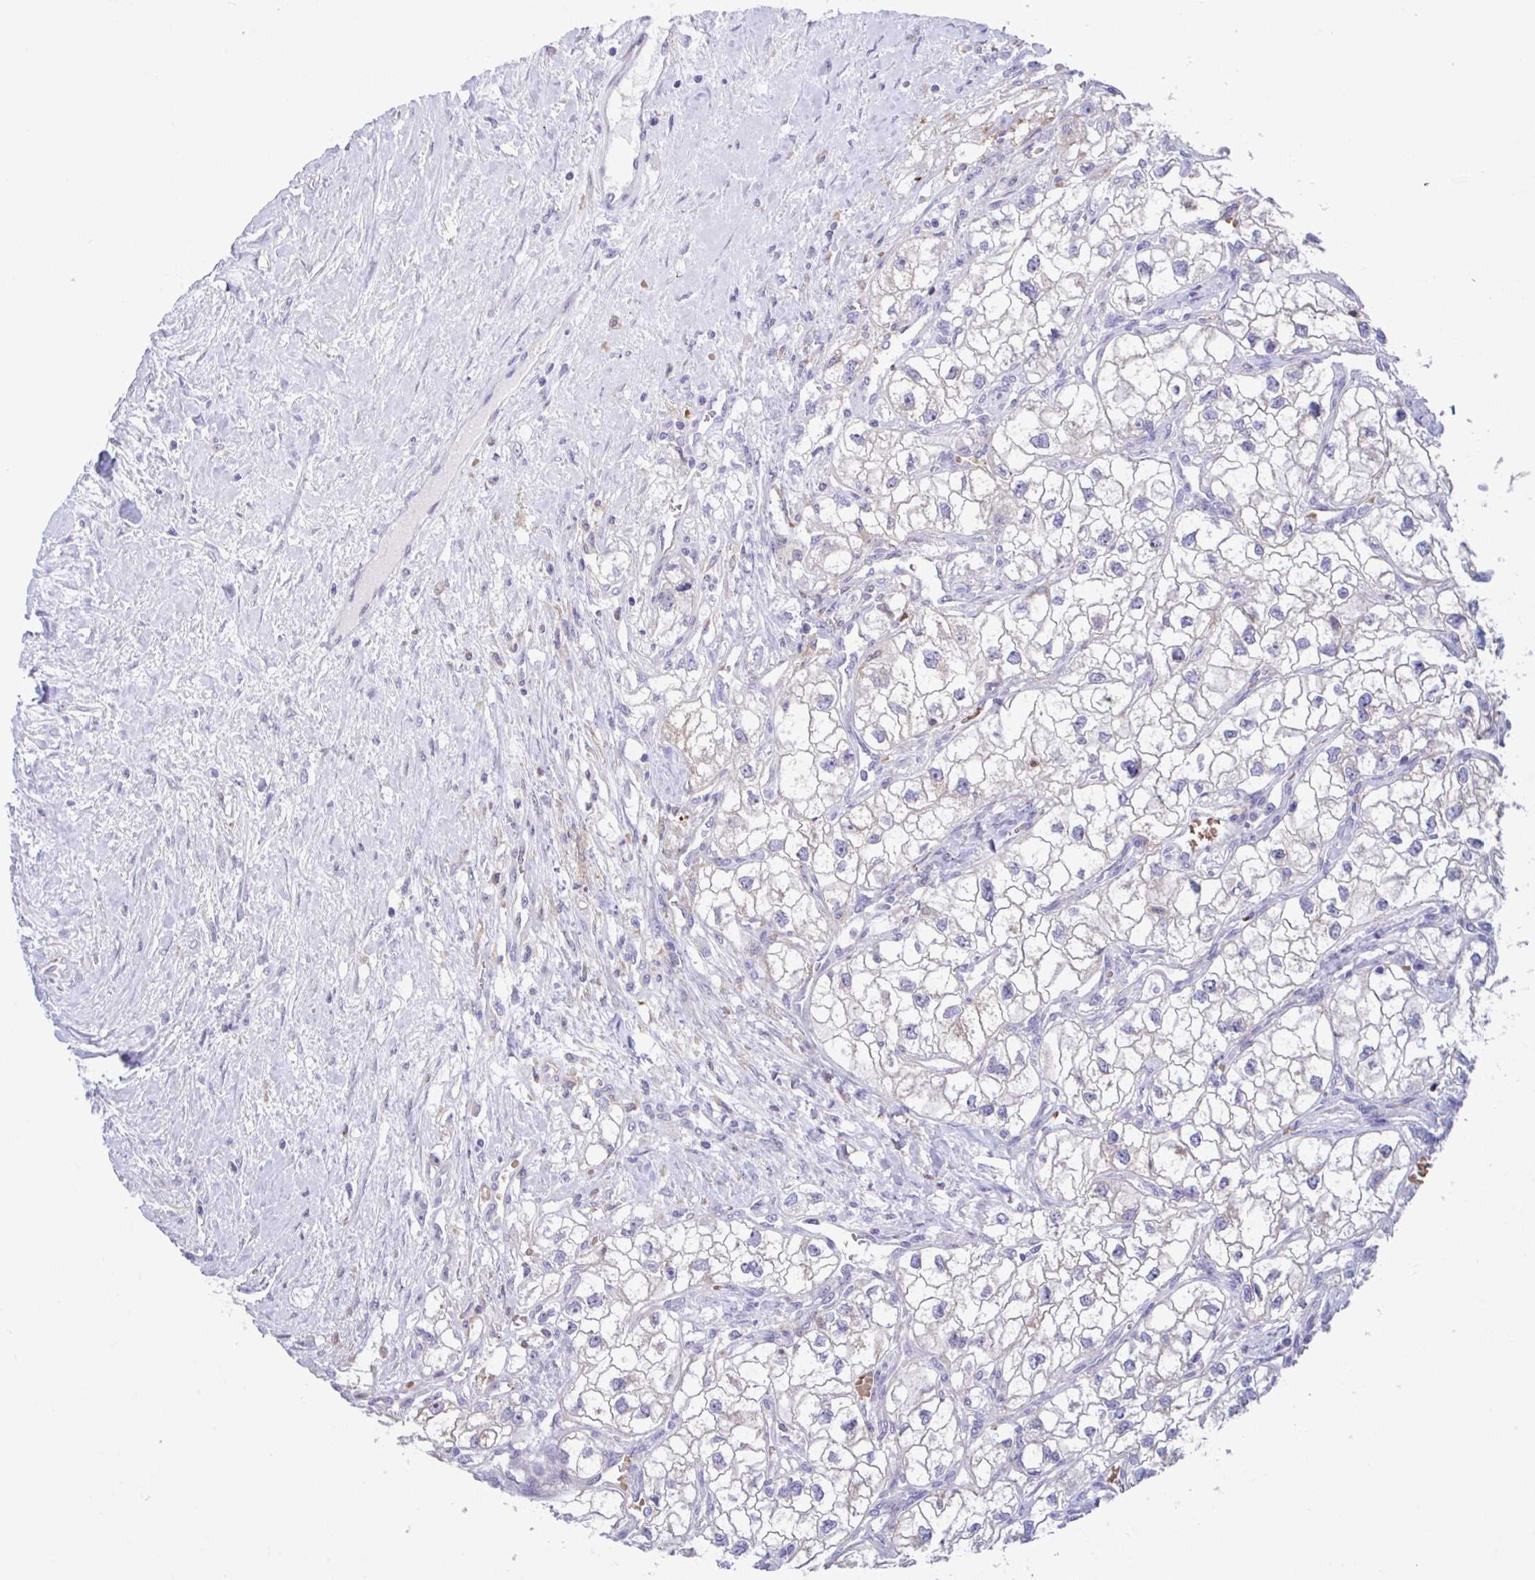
{"staining": {"intensity": "negative", "quantity": "none", "location": "none"}, "tissue": "renal cancer", "cell_type": "Tumor cells", "image_type": "cancer", "snomed": [{"axis": "morphology", "description": "Adenocarcinoma, NOS"}, {"axis": "topography", "description": "Kidney"}], "caption": "IHC of human renal cancer reveals no expression in tumor cells.", "gene": "CENPQ", "patient": {"sex": "male", "age": 59}}